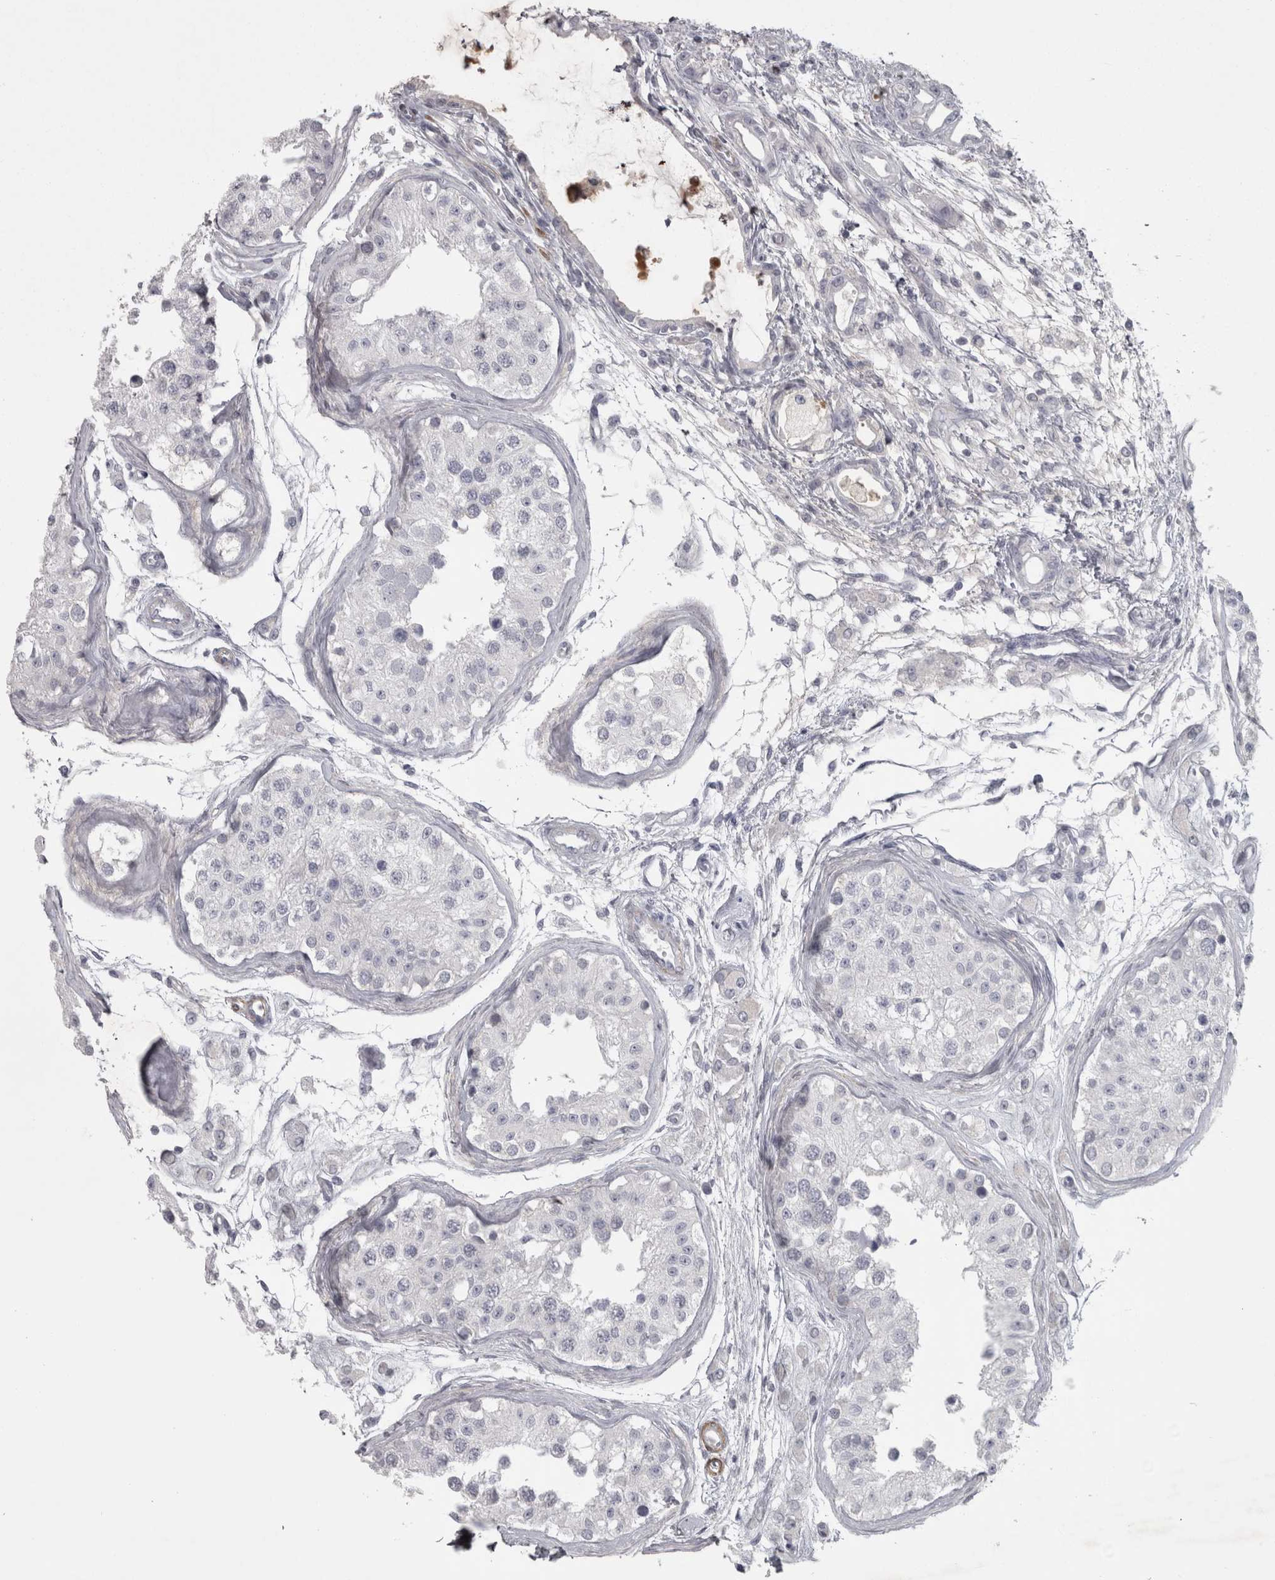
{"staining": {"intensity": "negative", "quantity": "none", "location": "none"}, "tissue": "testis", "cell_type": "Cells in seminiferous ducts", "image_type": "normal", "snomed": [{"axis": "morphology", "description": "Normal tissue, NOS"}, {"axis": "morphology", "description": "Adenocarcinoma, metastatic, NOS"}, {"axis": "topography", "description": "Testis"}], "caption": "Photomicrograph shows no significant protein expression in cells in seminiferous ducts of unremarkable testis. (Stains: DAB (3,3'-diaminobenzidine) immunohistochemistry with hematoxylin counter stain, Microscopy: brightfield microscopy at high magnification).", "gene": "PPP1R12B", "patient": {"sex": "male", "age": 26}}